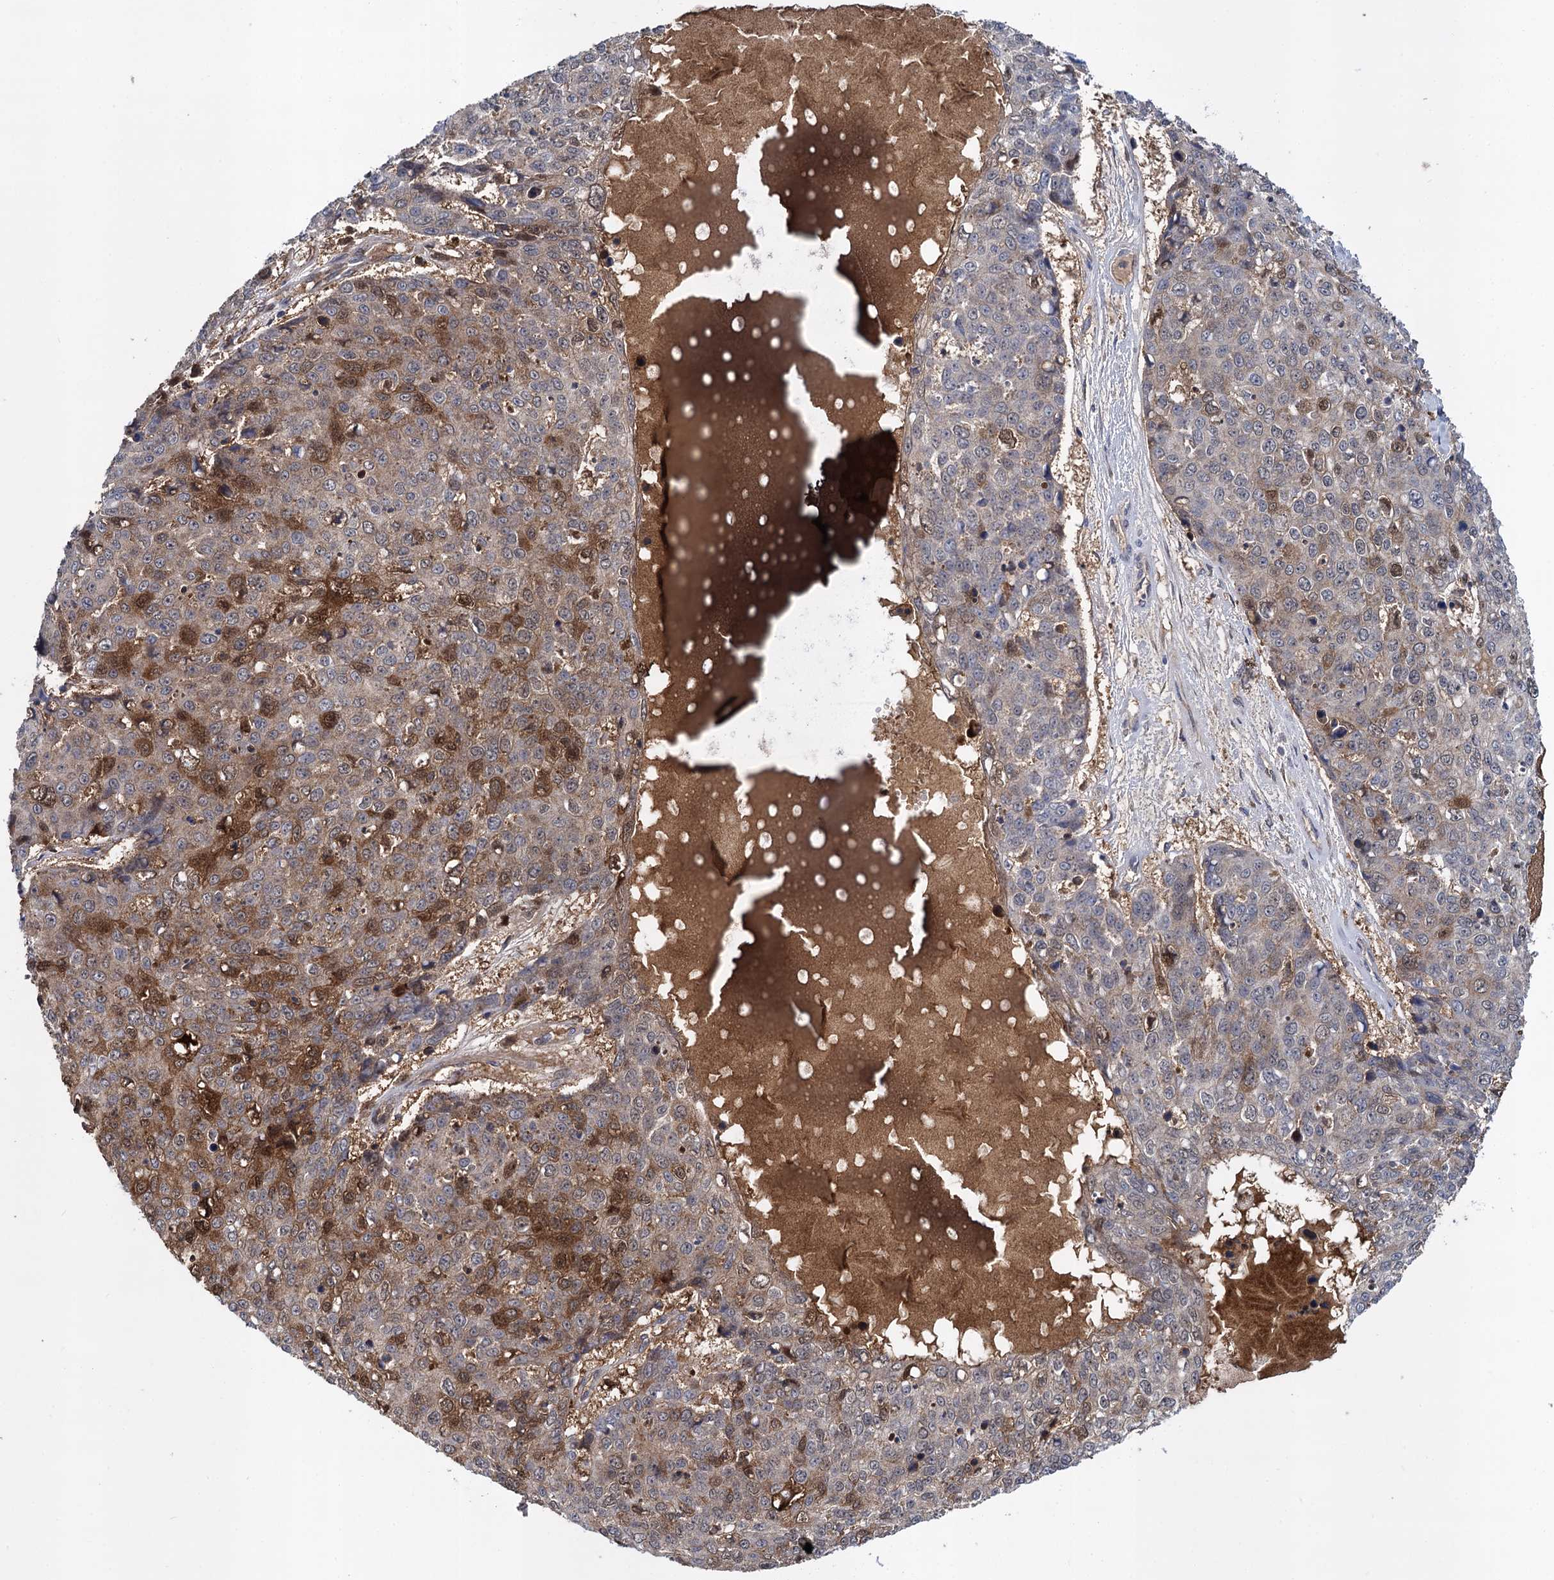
{"staining": {"intensity": "moderate", "quantity": "<25%", "location": "cytoplasmic/membranous,nuclear"}, "tissue": "skin cancer", "cell_type": "Tumor cells", "image_type": "cancer", "snomed": [{"axis": "morphology", "description": "Squamous cell carcinoma, NOS"}, {"axis": "topography", "description": "Skin"}], "caption": "Immunohistochemistry (IHC) staining of skin cancer (squamous cell carcinoma), which reveals low levels of moderate cytoplasmic/membranous and nuclear staining in approximately <25% of tumor cells indicating moderate cytoplasmic/membranous and nuclear protein positivity. The staining was performed using DAB (brown) for protein detection and nuclei were counterstained in hematoxylin (blue).", "gene": "GLO1", "patient": {"sex": "female", "age": 44}}